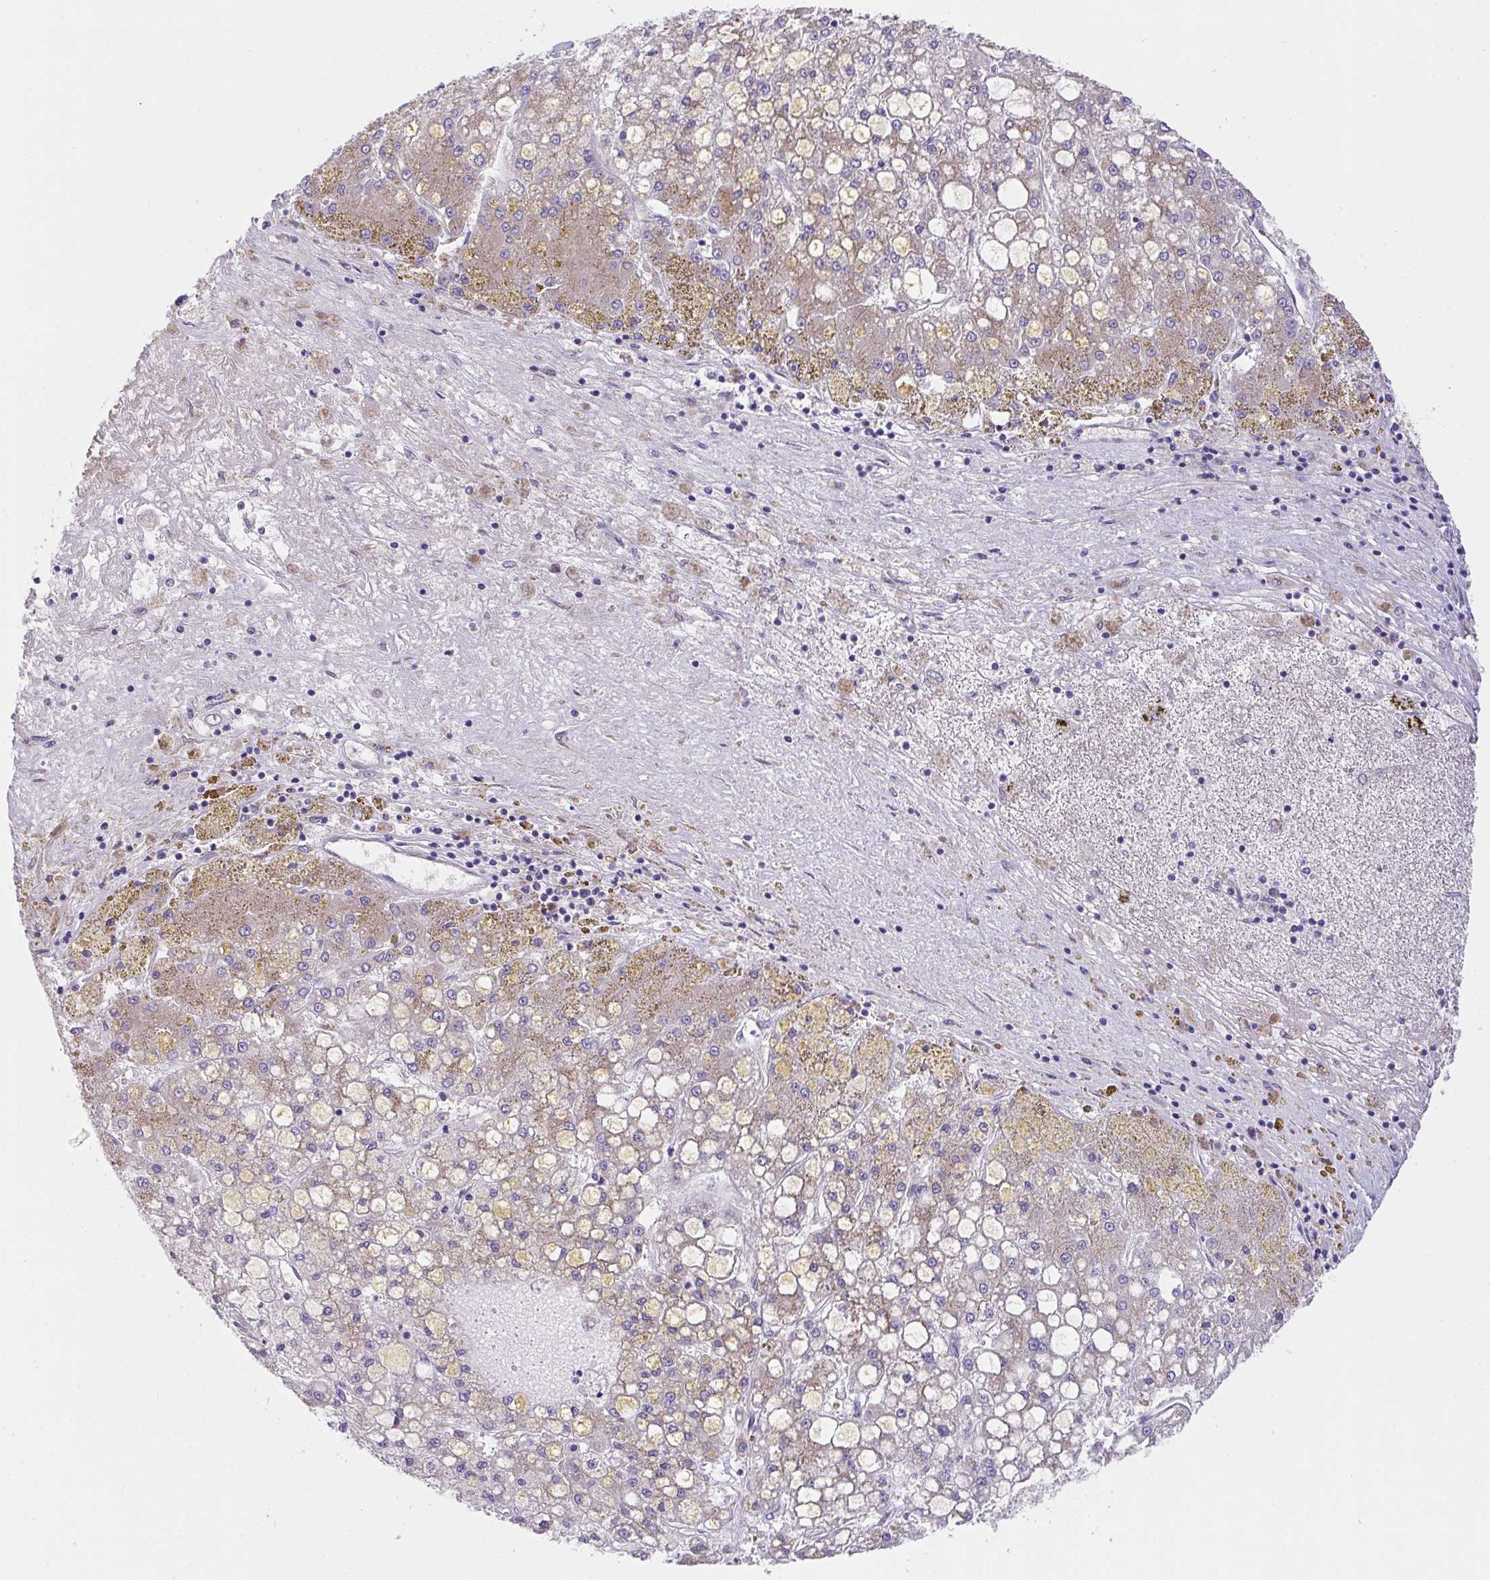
{"staining": {"intensity": "weak", "quantity": "25%-75%", "location": "cytoplasmic/membranous"}, "tissue": "liver cancer", "cell_type": "Tumor cells", "image_type": "cancer", "snomed": [{"axis": "morphology", "description": "Carcinoma, Hepatocellular, NOS"}, {"axis": "topography", "description": "Liver"}], "caption": "This histopathology image reveals hepatocellular carcinoma (liver) stained with IHC to label a protein in brown. The cytoplasmic/membranous of tumor cells show weak positivity for the protein. Nuclei are counter-stained blue.", "gene": "MIA3", "patient": {"sex": "male", "age": 67}}